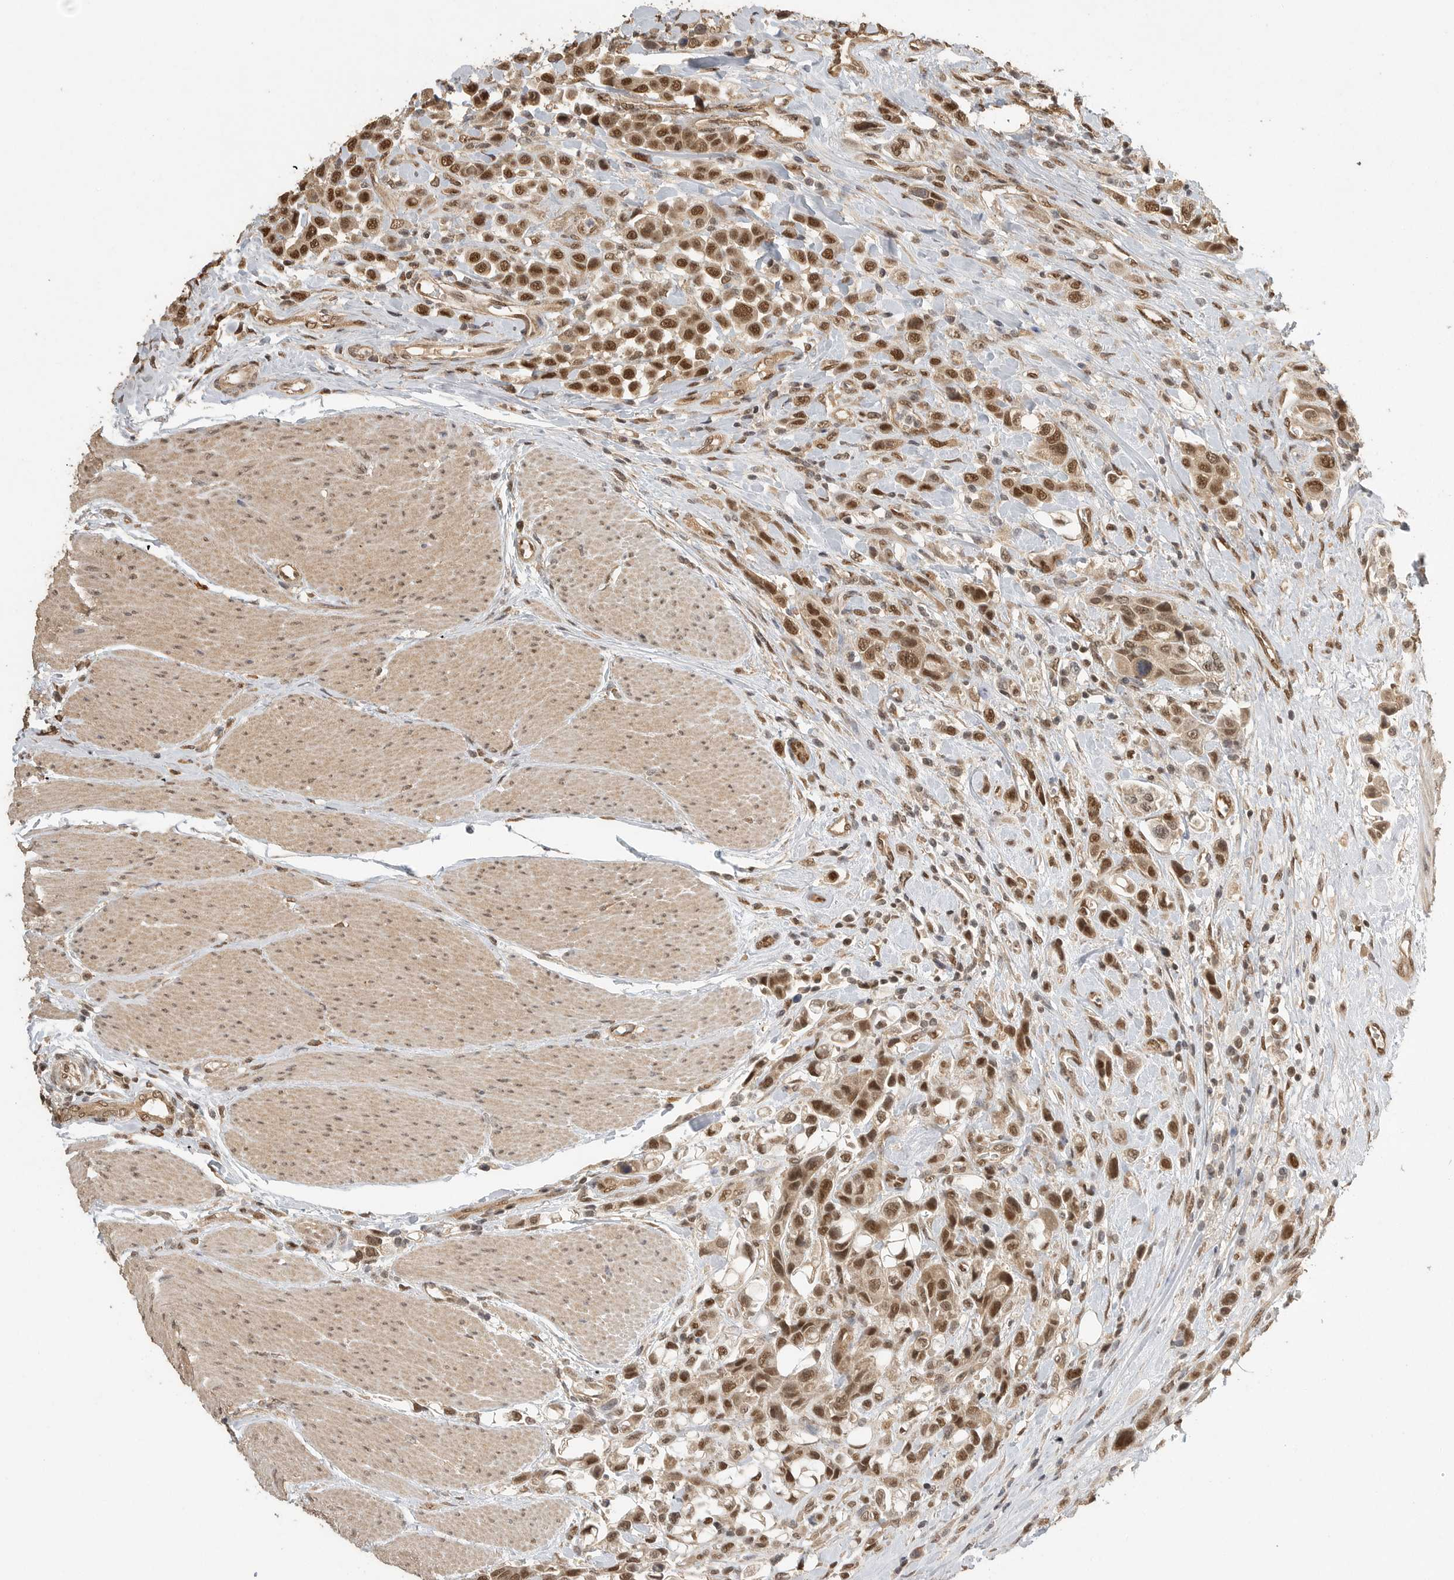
{"staining": {"intensity": "strong", "quantity": ">75%", "location": "cytoplasmic/membranous,nuclear"}, "tissue": "urothelial cancer", "cell_type": "Tumor cells", "image_type": "cancer", "snomed": [{"axis": "morphology", "description": "Urothelial carcinoma, High grade"}, {"axis": "topography", "description": "Urinary bladder"}], "caption": "Immunohistochemistry photomicrograph of human urothelial cancer stained for a protein (brown), which reveals high levels of strong cytoplasmic/membranous and nuclear expression in about >75% of tumor cells.", "gene": "DFFA", "patient": {"sex": "male", "age": 50}}